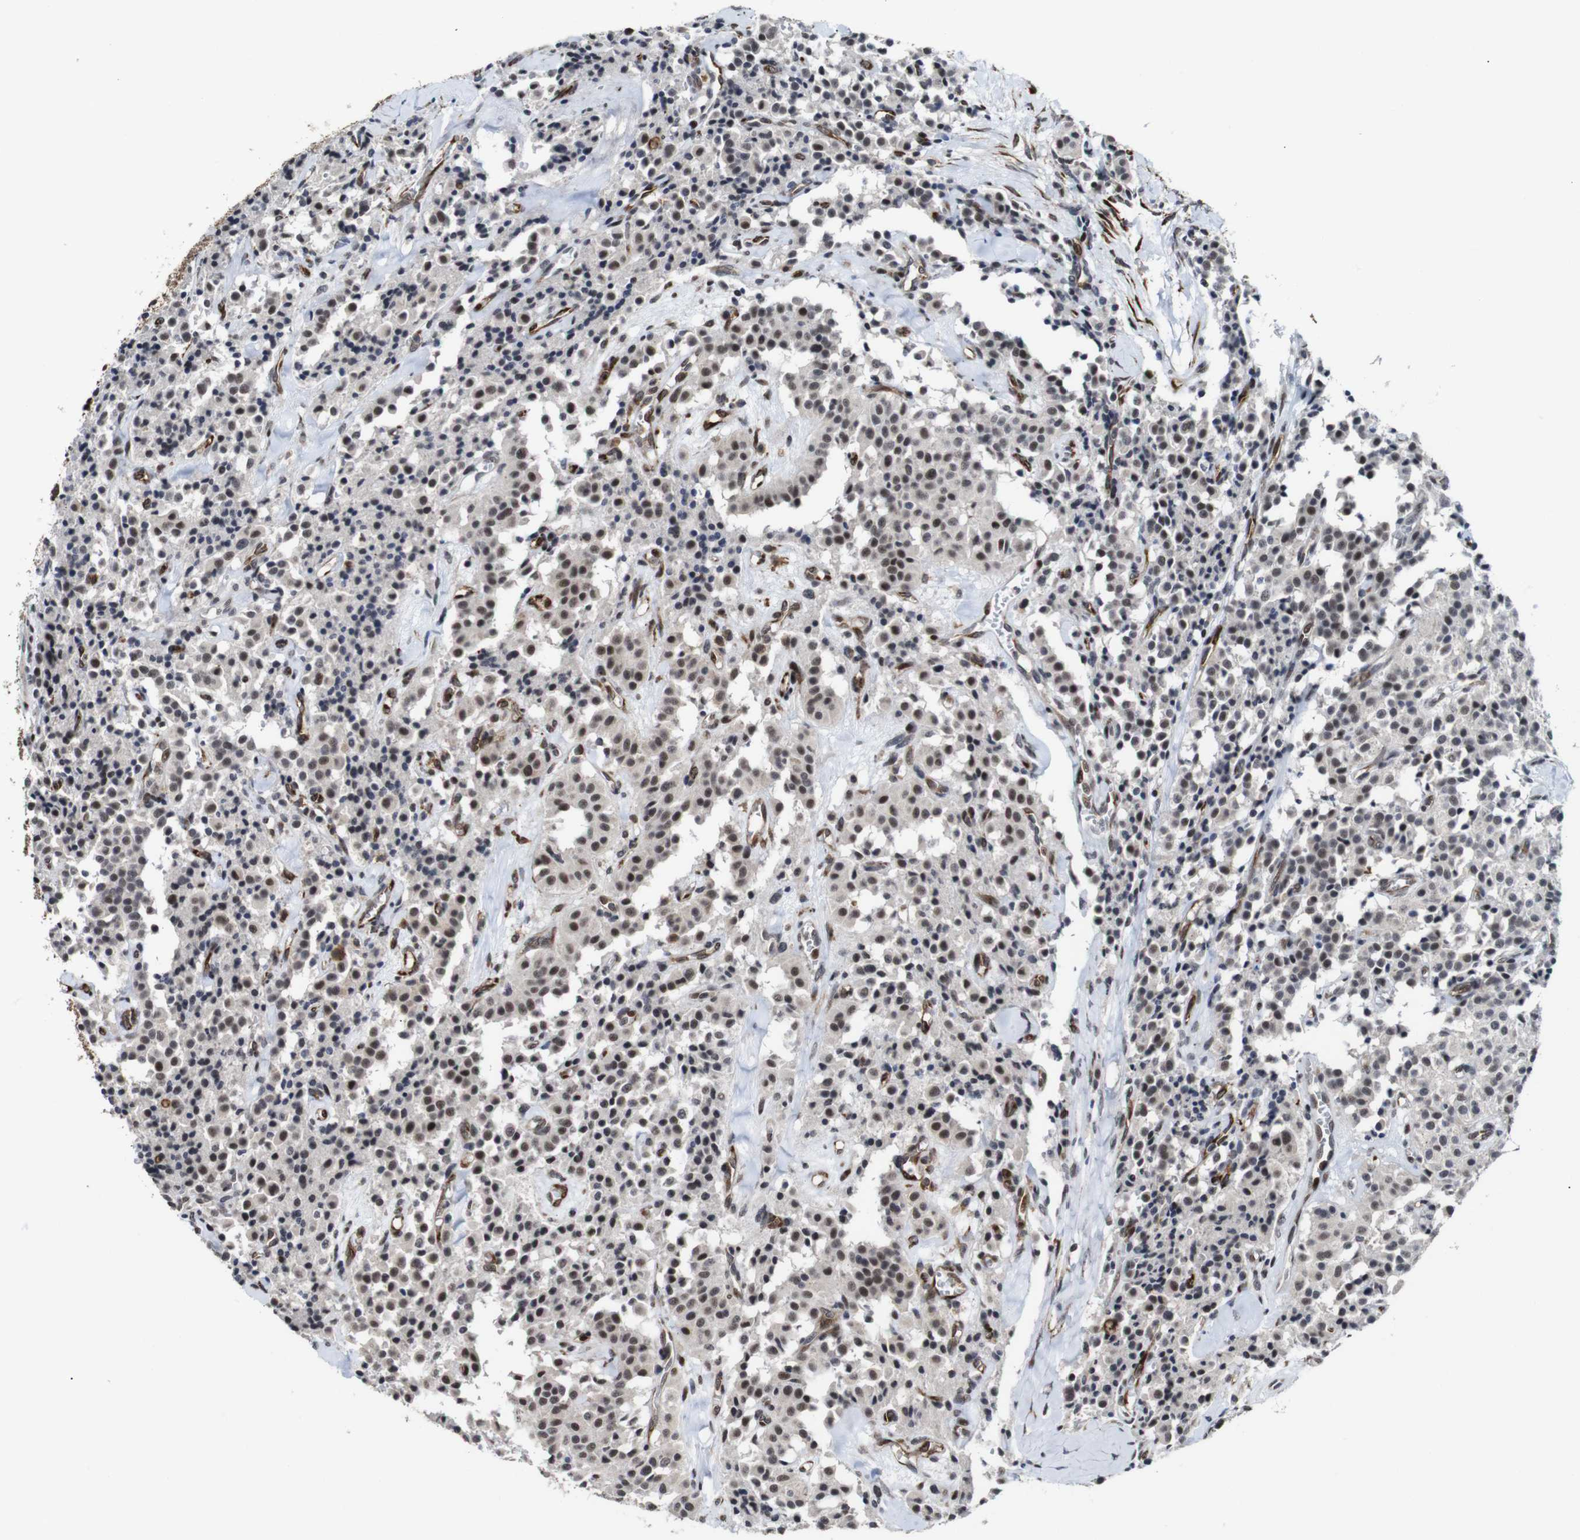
{"staining": {"intensity": "moderate", "quantity": ">75%", "location": "nuclear"}, "tissue": "carcinoid", "cell_type": "Tumor cells", "image_type": "cancer", "snomed": [{"axis": "morphology", "description": "Carcinoid, malignant, NOS"}, {"axis": "topography", "description": "Lung"}], "caption": "IHC (DAB) staining of human carcinoid (malignant) displays moderate nuclear protein staining in about >75% of tumor cells.", "gene": "EIF4G1", "patient": {"sex": "male", "age": 30}}